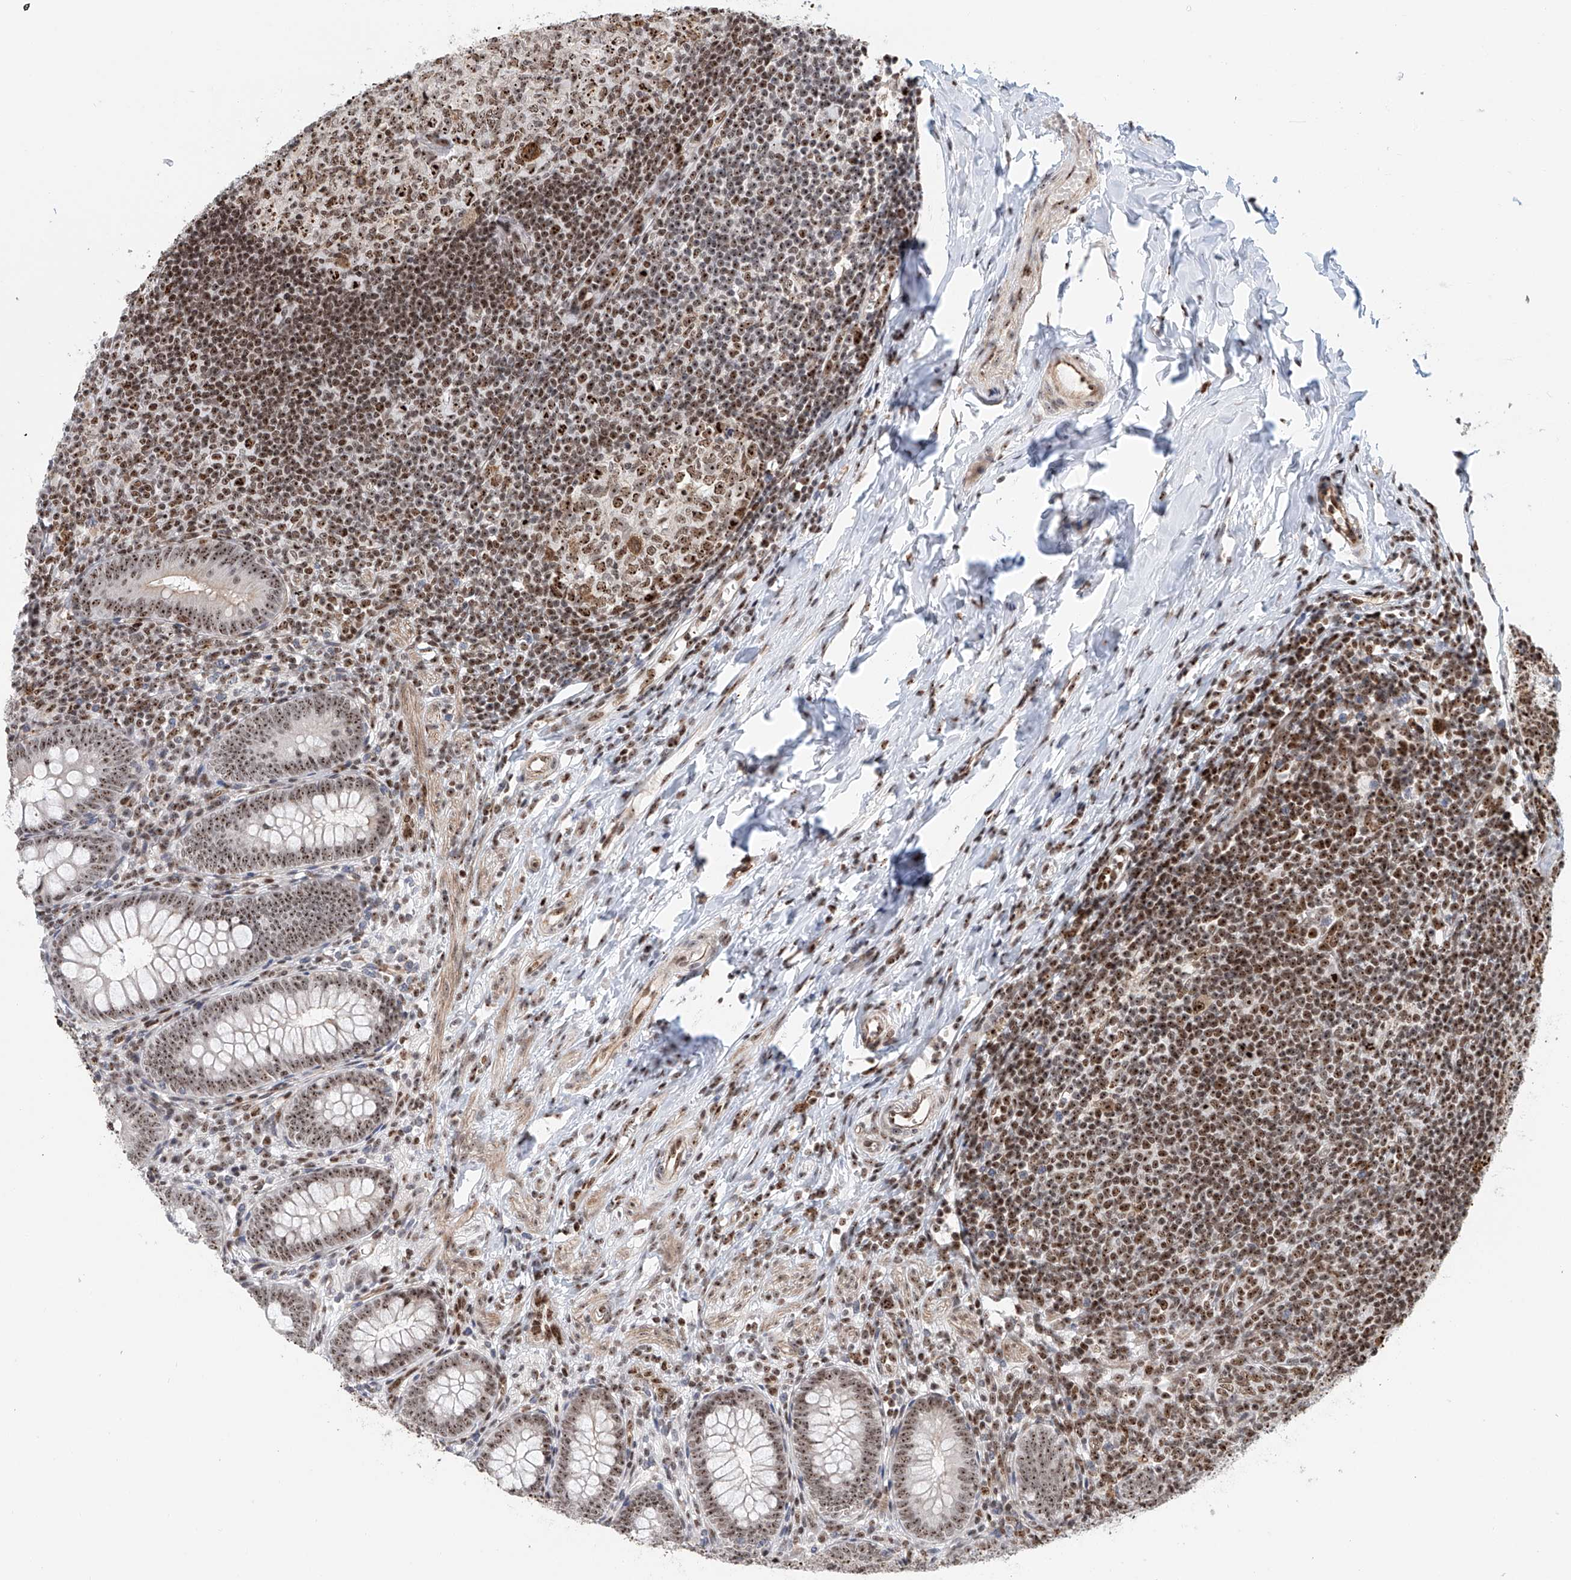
{"staining": {"intensity": "moderate", "quantity": ">75%", "location": "nuclear"}, "tissue": "appendix", "cell_type": "Glandular cells", "image_type": "normal", "snomed": [{"axis": "morphology", "description": "Normal tissue, NOS"}, {"axis": "topography", "description": "Appendix"}], "caption": "Immunohistochemical staining of normal appendix demonstrates medium levels of moderate nuclear staining in approximately >75% of glandular cells. (DAB IHC with brightfield microscopy, high magnification).", "gene": "PRUNE2", "patient": {"sex": "male", "age": 14}}